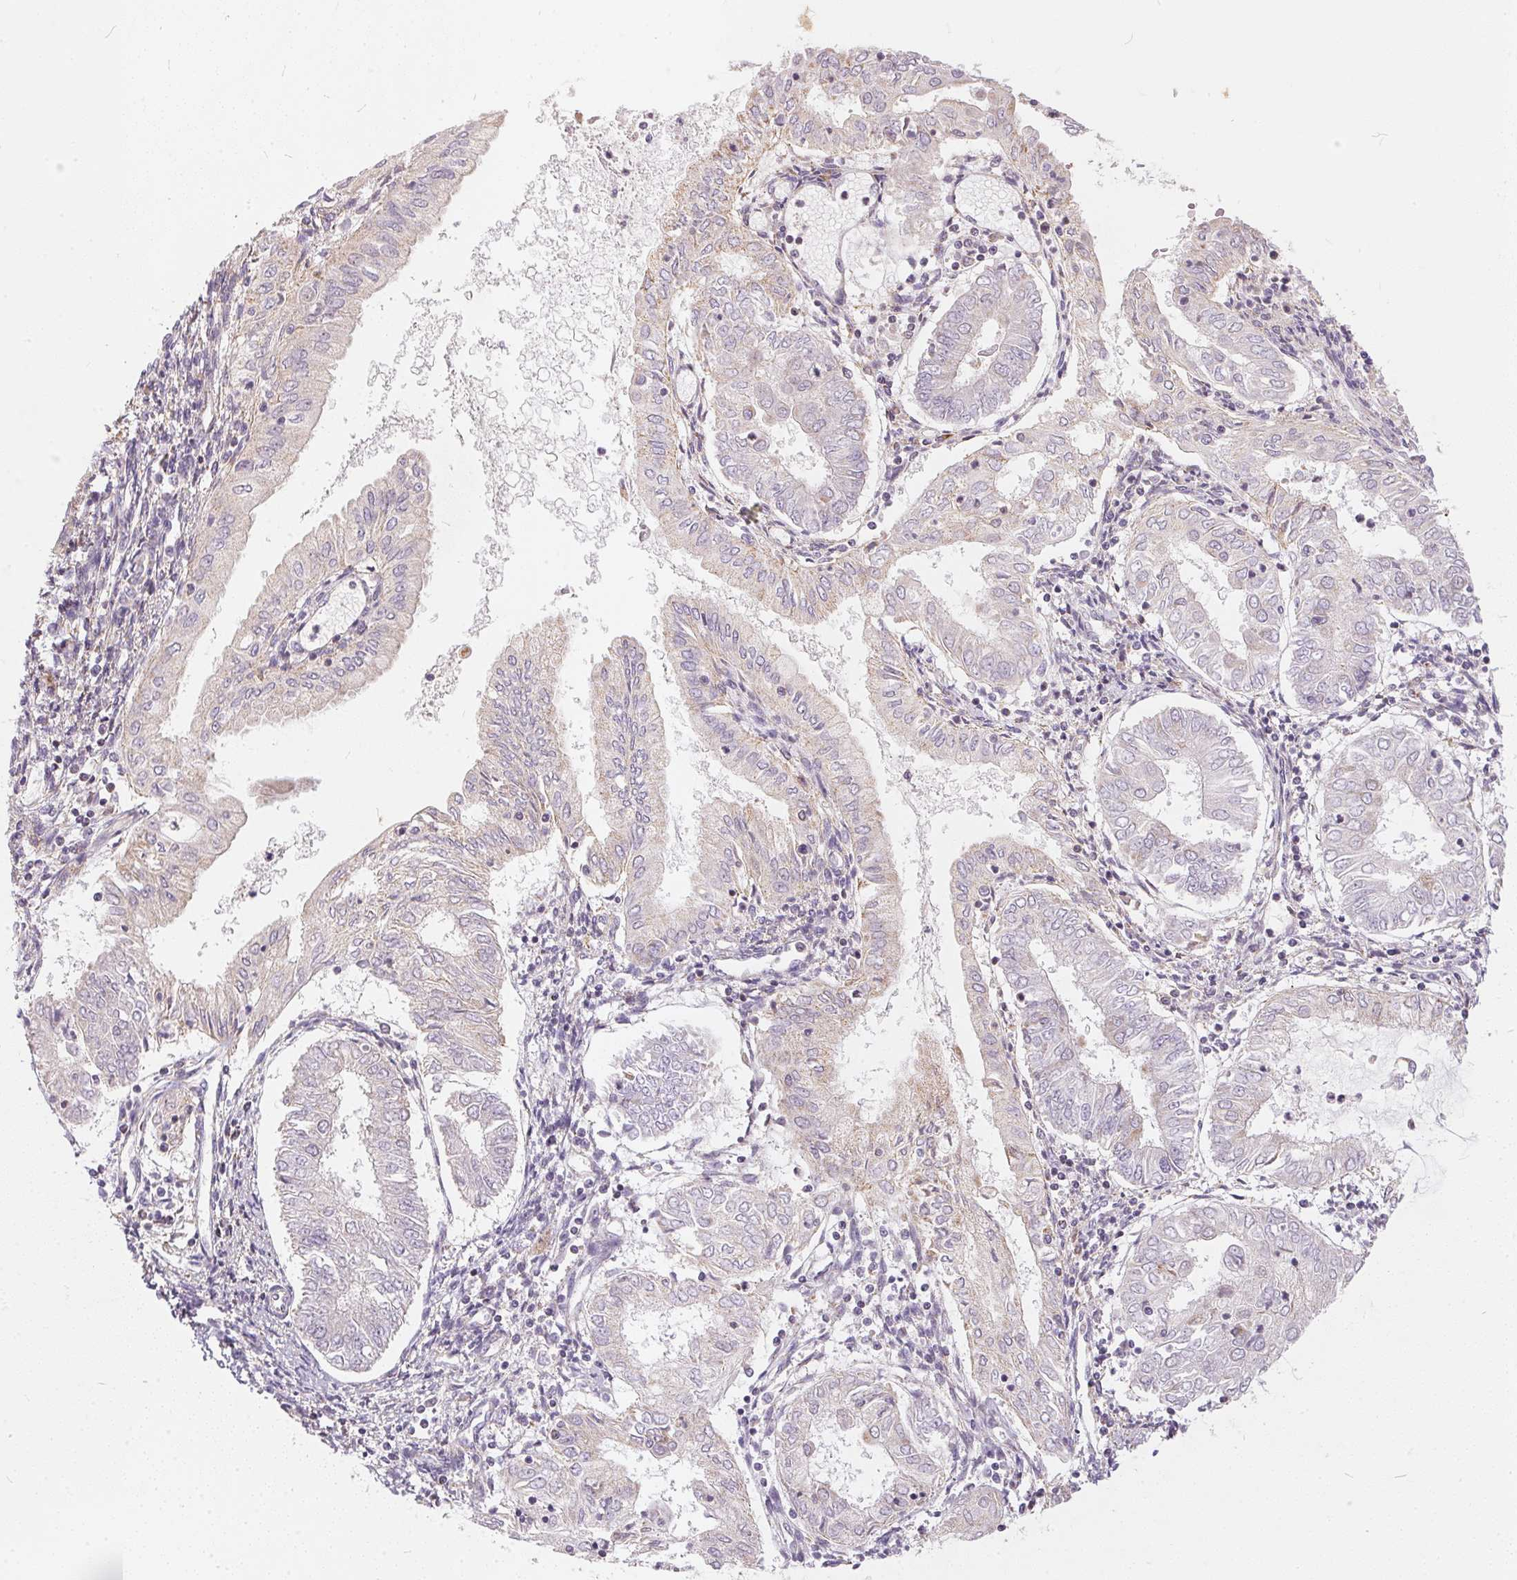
{"staining": {"intensity": "weak", "quantity": "<25%", "location": "cytoplasmic/membranous"}, "tissue": "endometrial cancer", "cell_type": "Tumor cells", "image_type": "cancer", "snomed": [{"axis": "morphology", "description": "Adenocarcinoma, NOS"}, {"axis": "topography", "description": "Endometrium"}], "caption": "High magnification brightfield microscopy of adenocarcinoma (endometrial) stained with DAB (3,3'-diaminobenzidine) (brown) and counterstained with hematoxylin (blue): tumor cells show no significant staining.", "gene": "VWA5B2", "patient": {"sex": "female", "age": 68}}